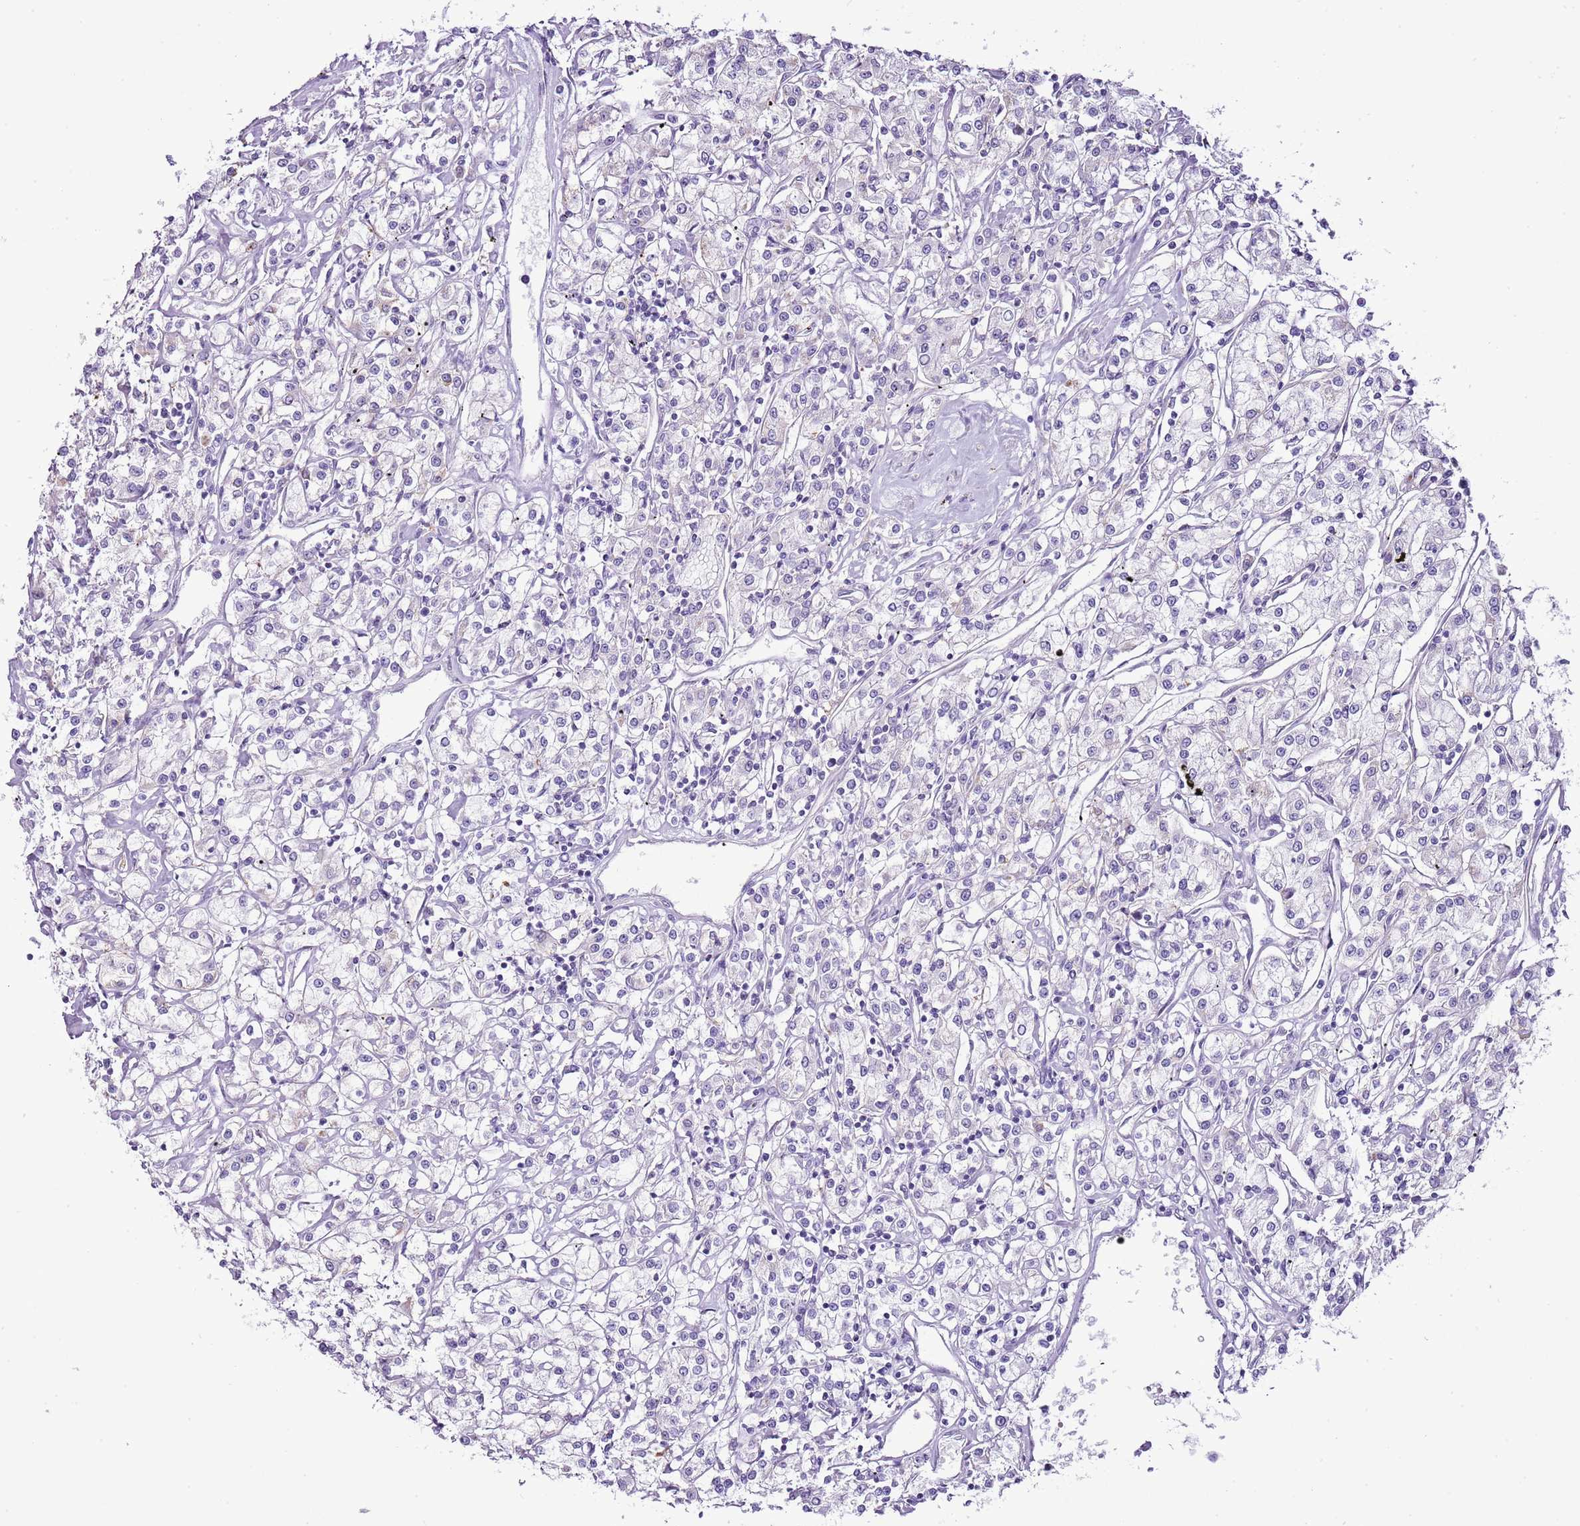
{"staining": {"intensity": "negative", "quantity": "none", "location": "none"}, "tissue": "renal cancer", "cell_type": "Tumor cells", "image_type": "cancer", "snomed": [{"axis": "morphology", "description": "Adenocarcinoma, NOS"}, {"axis": "topography", "description": "Kidney"}], "caption": "Protein analysis of renal adenocarcinoma demonstrates no significant expression in tumor cells. (DAB (3,3'-diaminobenzidine) IHC, high magnification).", "gene": "SLC23A1", "patient": {"sex": "female", "age": 59}}